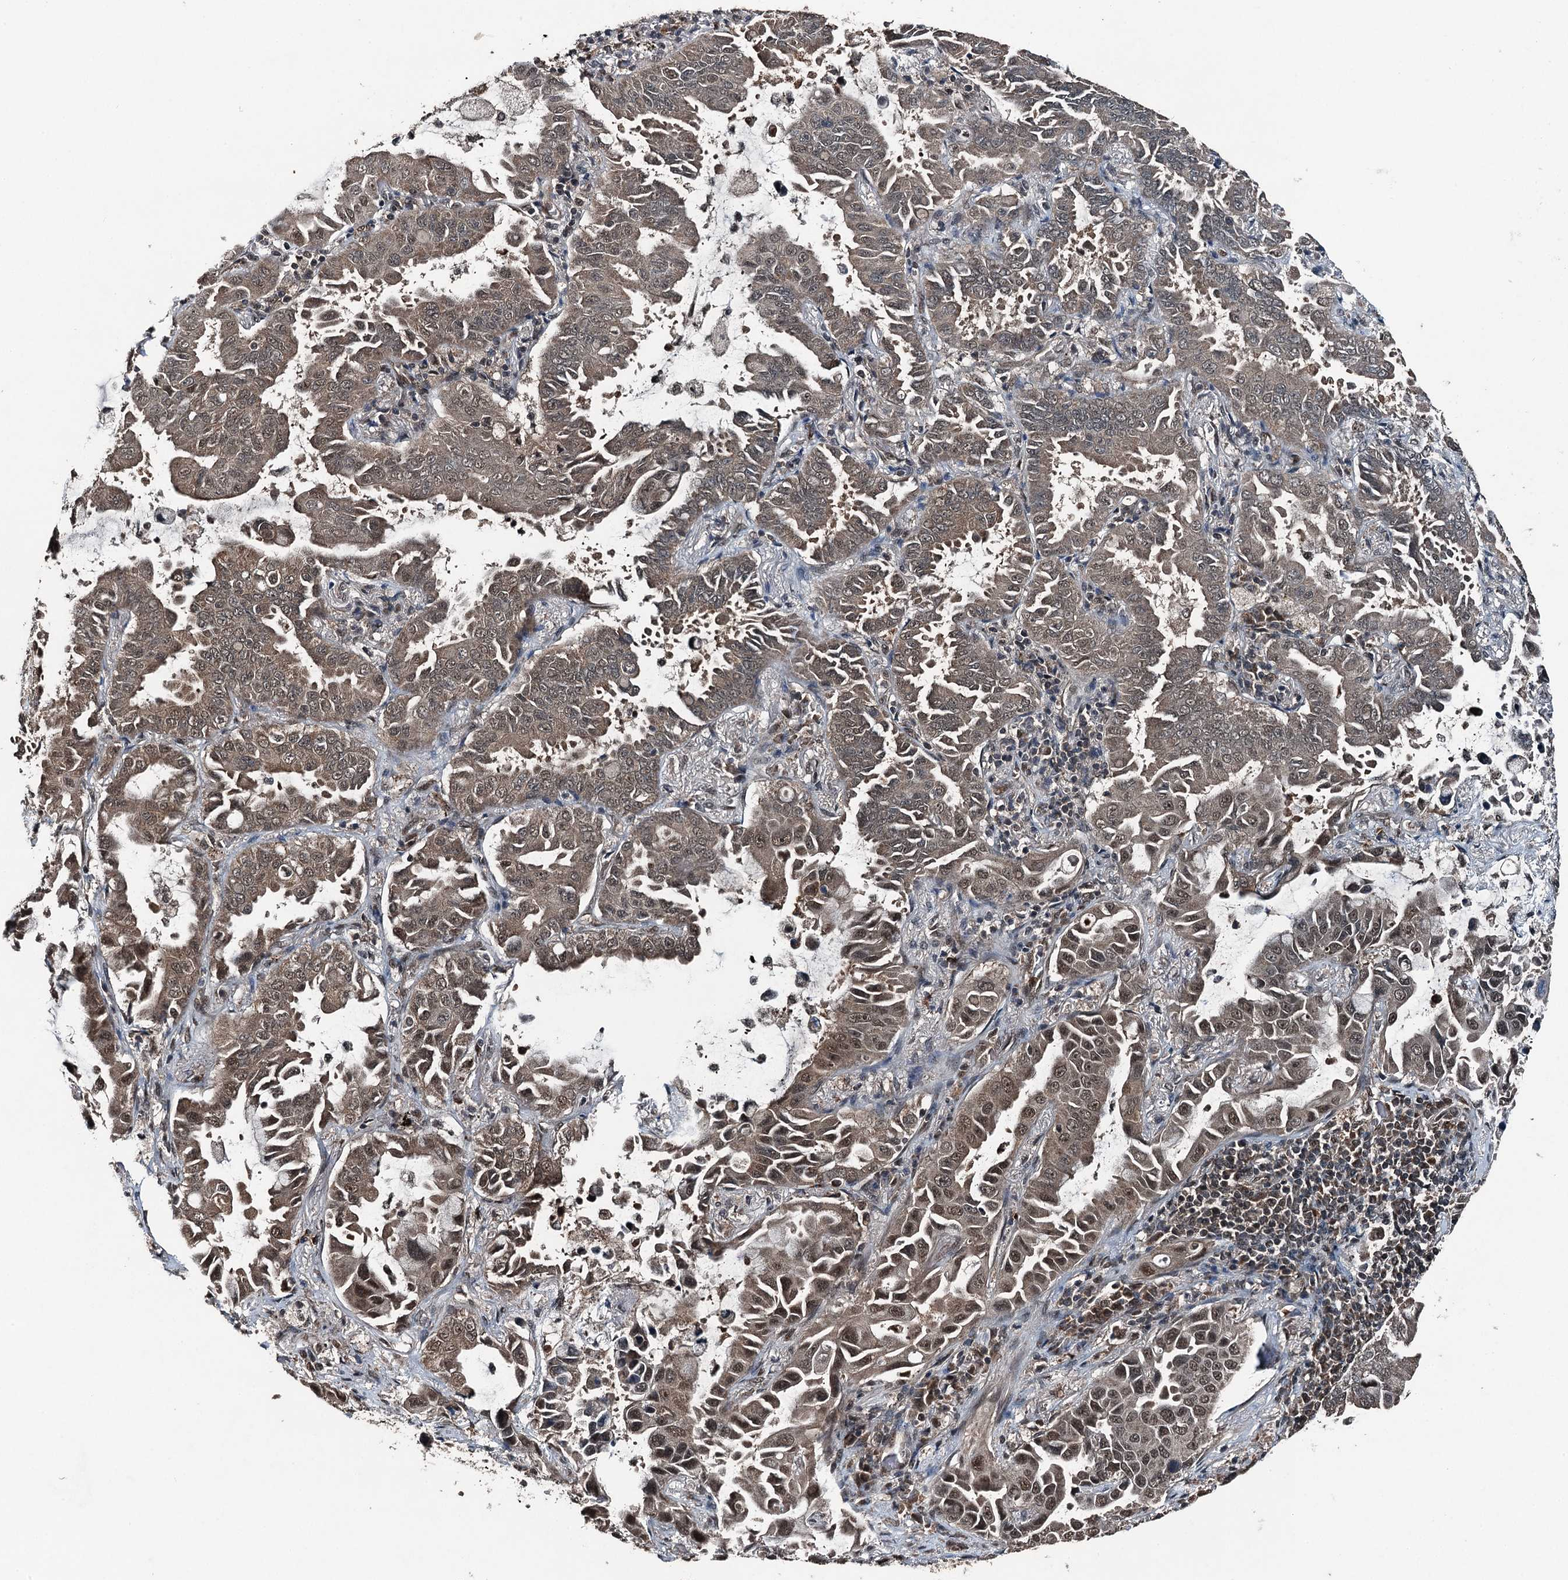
{"staining": {"intensity": "moderate", "quantity": ">75%", "location": "cytoplasmic/membranous,nuclear"}, "tissue": "lung cancer", "cell_type": "Tumor cells", "image_type": "cancer", "snomed": [{"axis": "morphology", "description": "Adenocarcinoma, NOS"}, {"axis": "topography", "description": "Lung"}], "caption": "Moderate cytoplasmic/membranous and nuclear expression for a protein is seen in about >75% of tumor cells of lung cancer (adenocarcinoma) using IHC.", "gene": "UBXN6", "patient": {"sex": "male", "age": 64}}